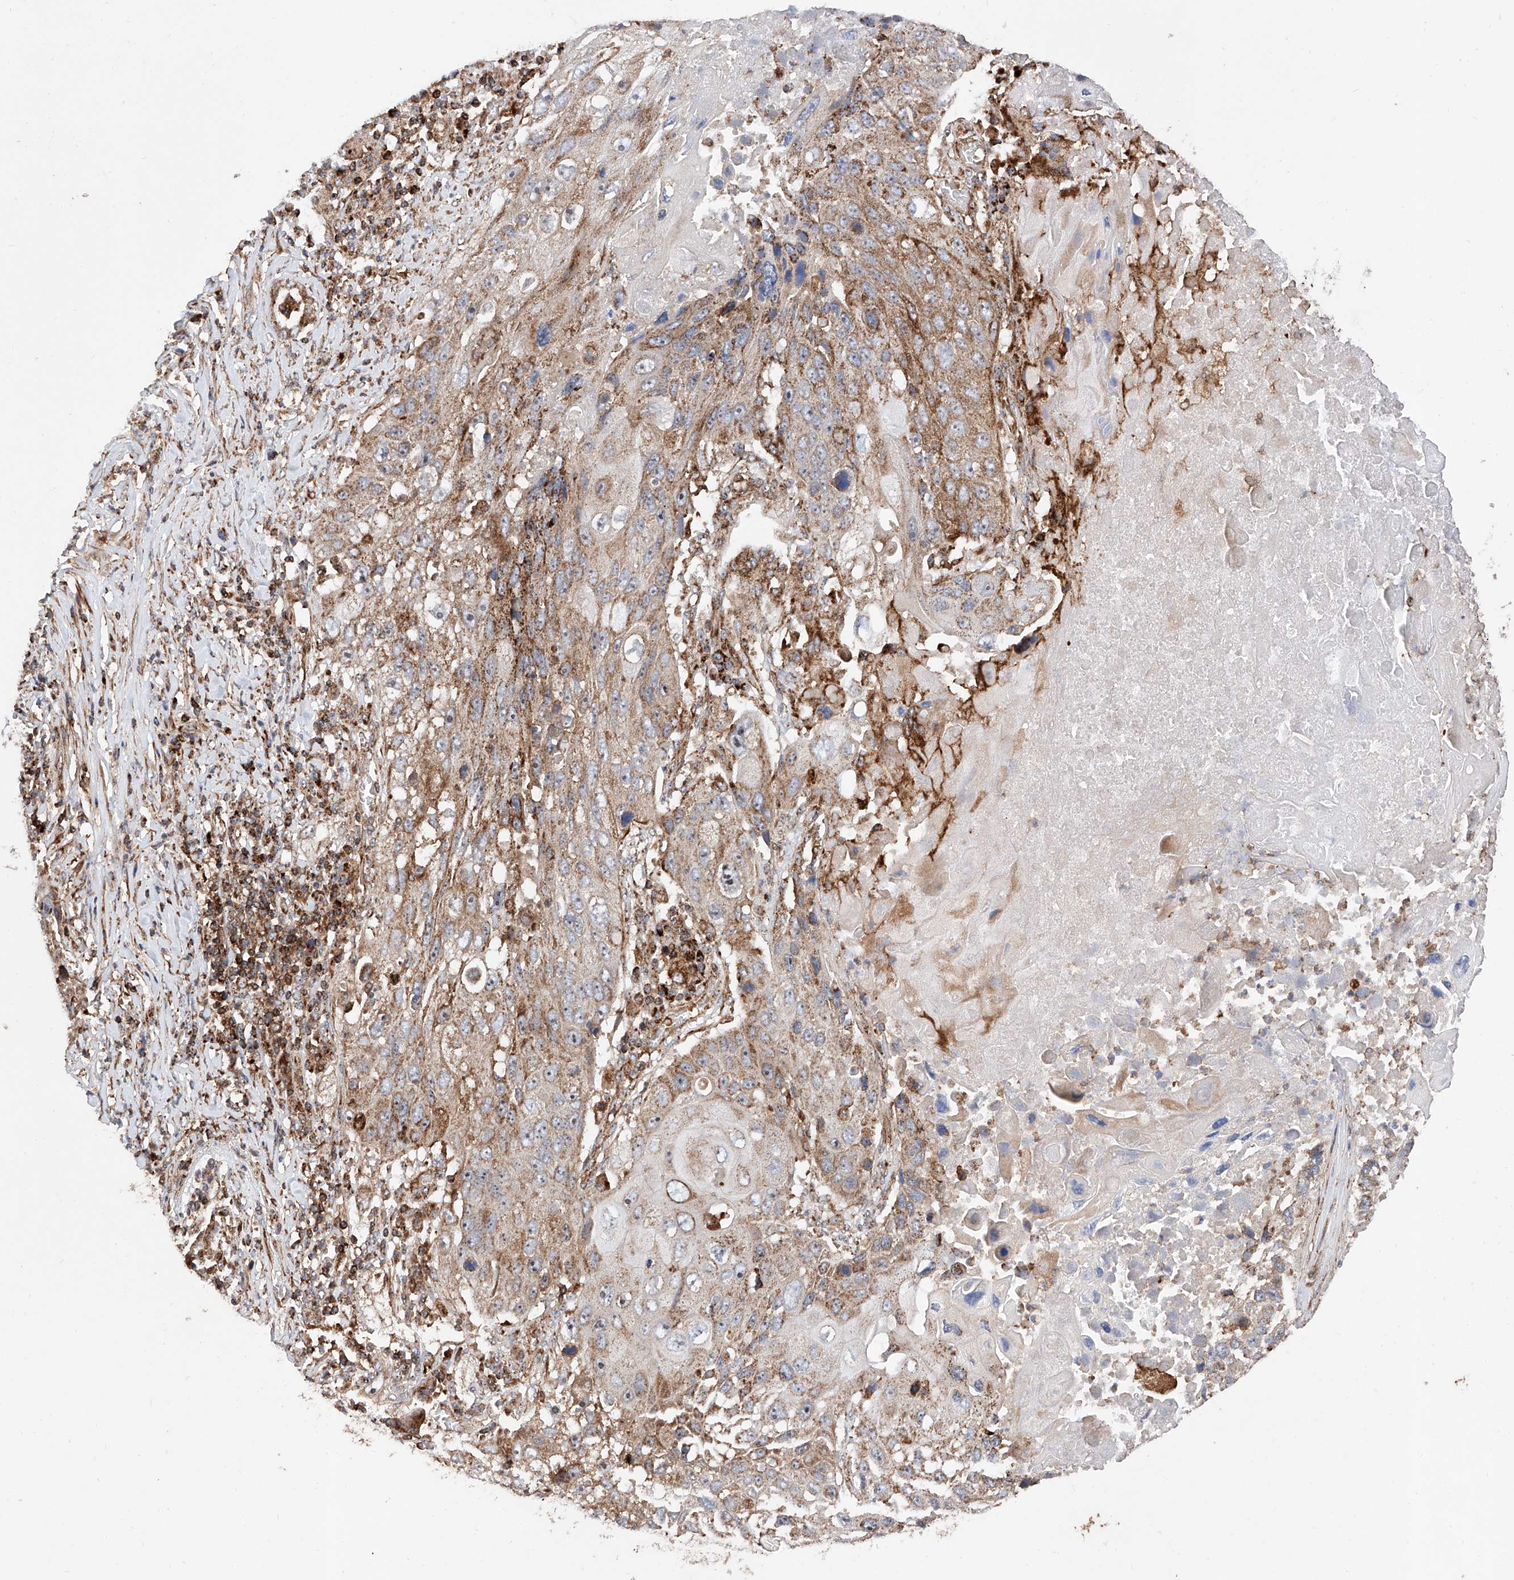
{"staining": {"intensity": "moderate", "quantity": ">75%", "location": "cytoplasmic/membranous"}, "tissue": "lung cancer", "cell_type": "Tumor cells", "image_type": "cancer", "snomed": [{"axis": "morphology", "description": "Squamous cell carcinoma, NOS"}, {"axis": "topography", "description": "Lung"}], "caption": "The micrograph demonstrates a brown stain indicating the presence of a protein in the cytoplasmic/membranous of tumor cells in lung squamous cell carcinoma. Nuclei are stained in blue.", "gene": "PISD", "patient": {"sex": "male", "age": 61}}